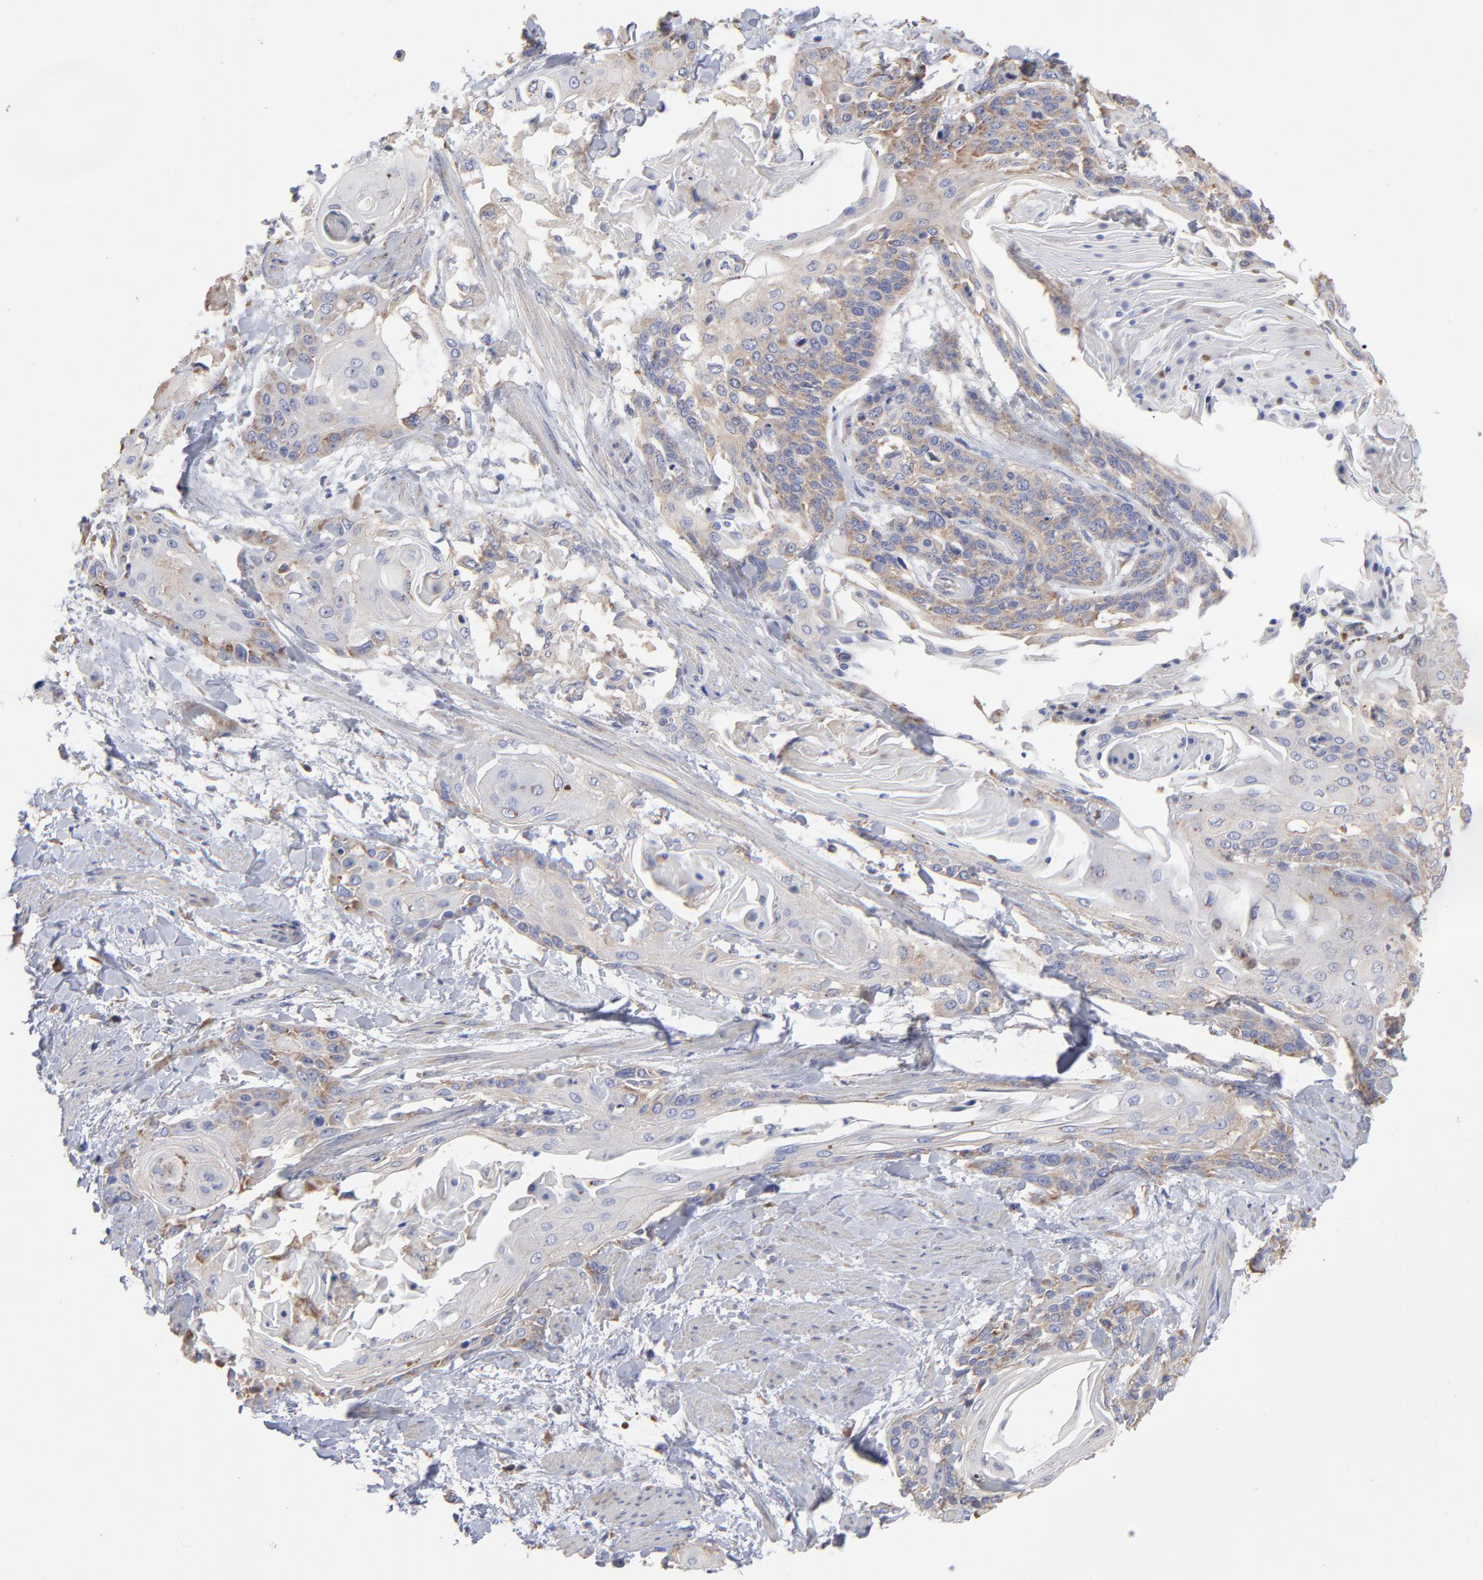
{"staining": {"intensity": "weak", "quantity": ">75%", "location": "cytoplasmic/membranous"}, "tissue": "cervical cancer", "cell_type": "Tumor cells", "image_type": "cancer", "snomed": [{"axis": "morphology", "description": "Squamous cell carcinoma, NOS"}, {"axis": "topography", "description": "Cervix"}], "caption": "This is a histology image of immunohistochemistry staining of squamous cell carcinoma (cervical), which shows weak staining in the cytoplasmic/membranous of tumor cells.", "gene": "RPL3", "patient": {"sex": "female", "age": 57}}